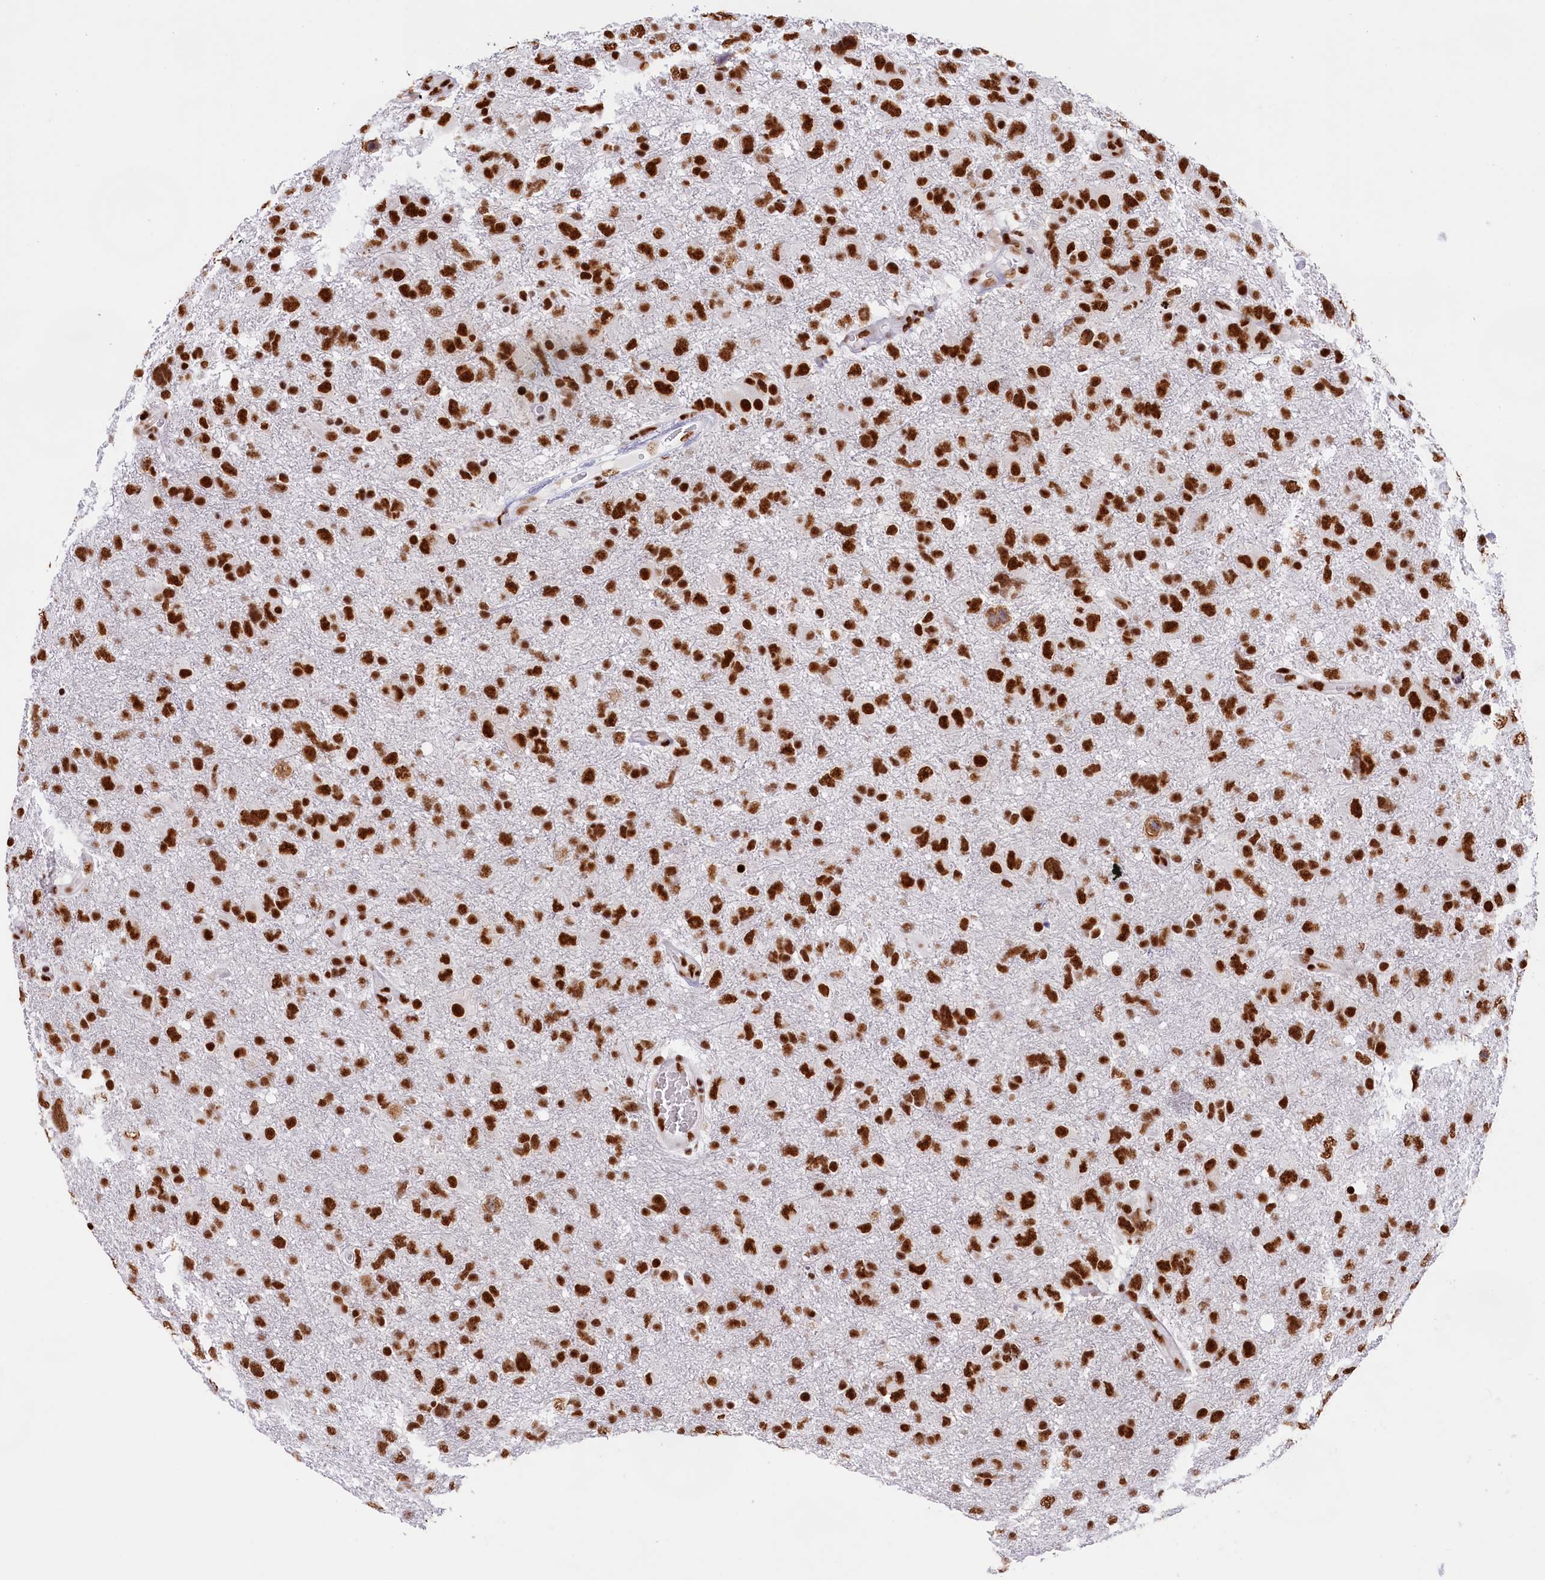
{"staining": {"intensity": "strong", "quantity": ">75%", "location": "nuclear"}, "tissue": "glioma", "cell_type": "Tumor cells", "image_type": "cancer", "snomed": [{"axis": "morphology", "description": "Glioma, malignant, High grade"}, {"axis": "topography", "description": "Brain"}], "caption": "High-grade glioma (malignant) tissue displays strong nuclear expression in approximately >75% of tumor cells, visualized by immunohistochemistry. The staining was performed using DAB (3,3'-diaminobenzidine) to visualize the protein expression in brown, while the nuclei were stained in blue with hematoxylin (Magnification: 20x).", "gene": "SNRNP70", "patient": {"sex": "male", "age": 61}}